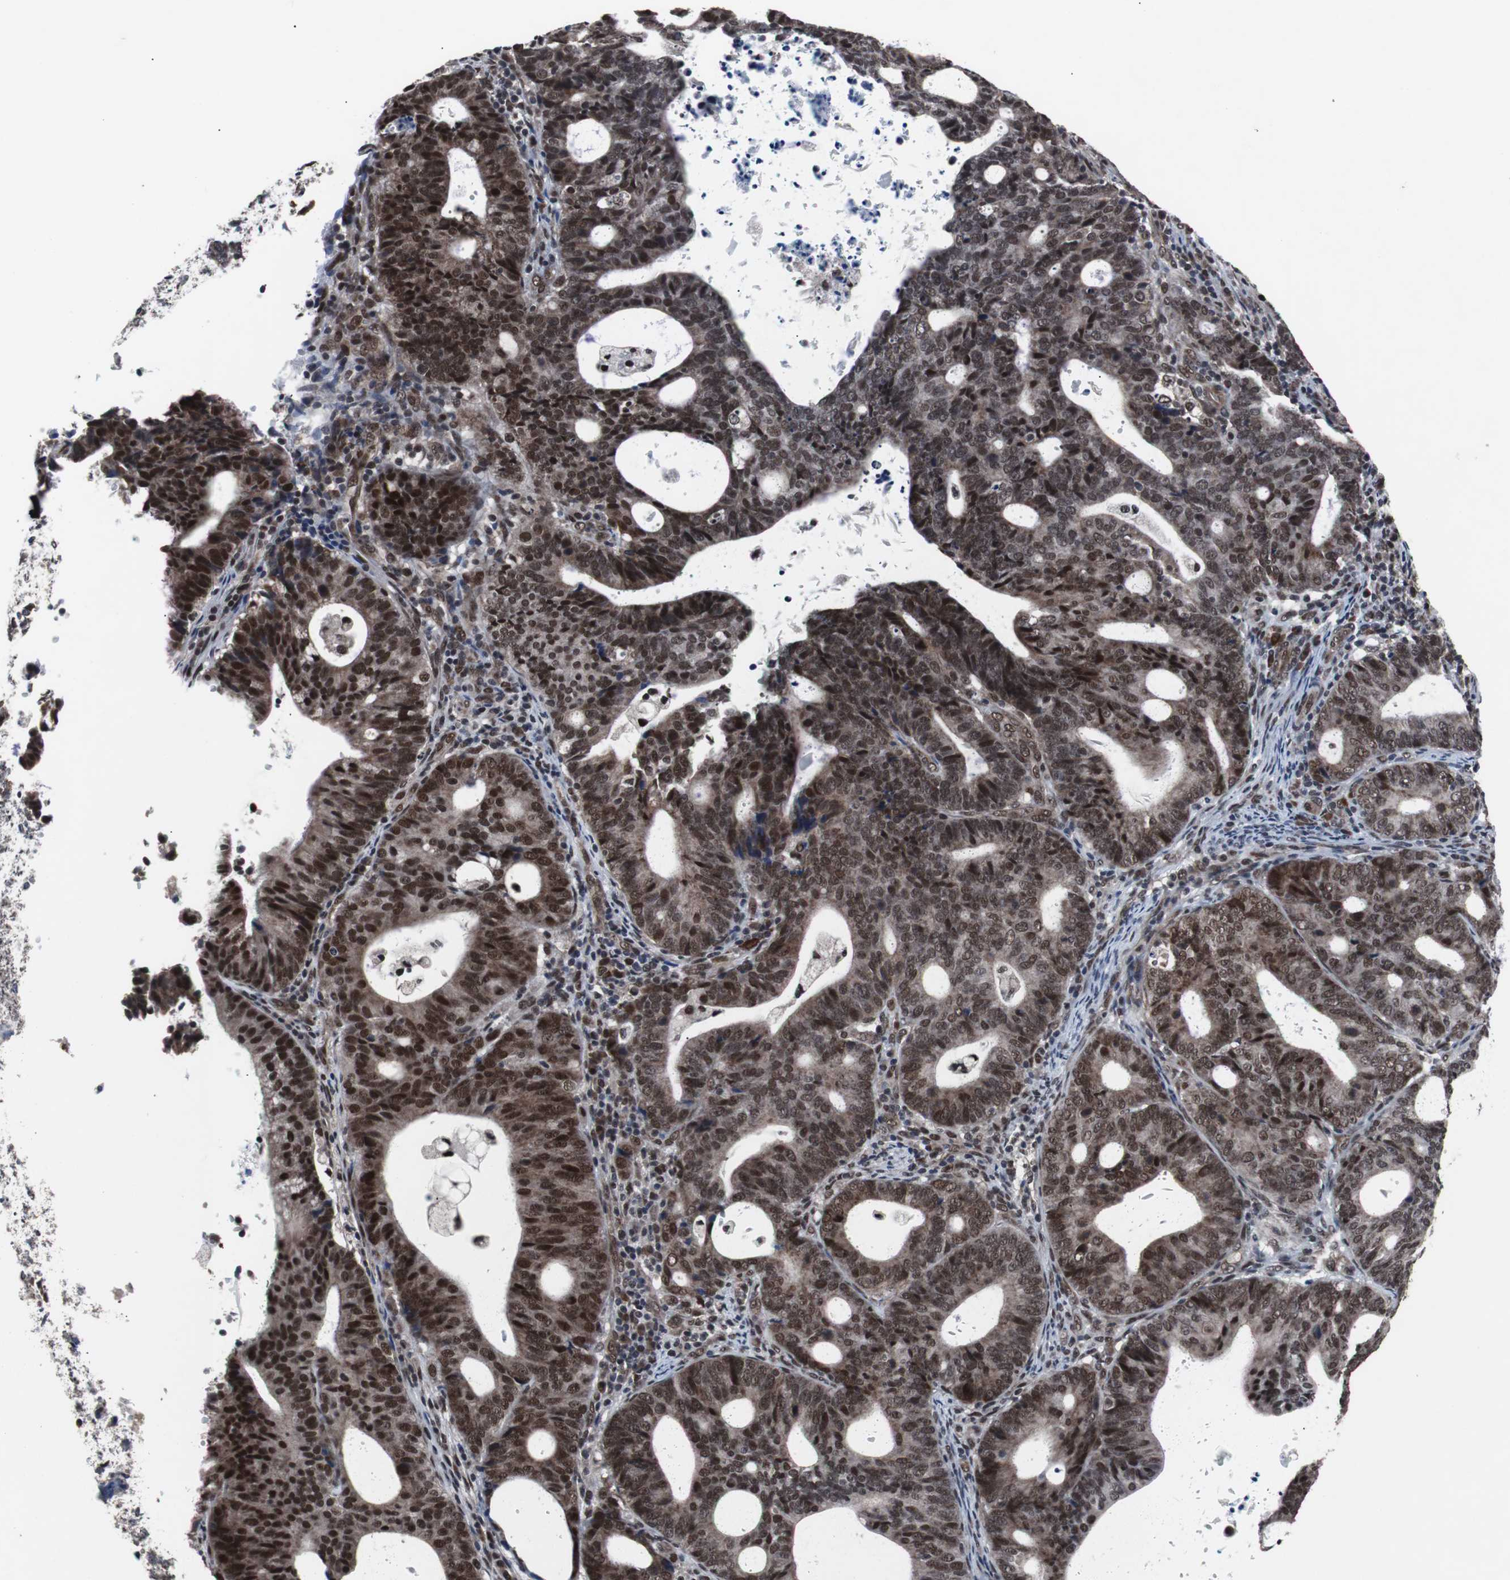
{"staining": {"intensity": "strong", "quantity": ">75%", "location": "cytoplasmic/membranous,nuclear"}, "tissue": "endometrial cancer", "cell_type": "Tumor cells", "image_type": "cancer", "snomed": [{"axis": "morphology", "description": "Adenocarcinoma, NOS"}, {"axis": "topography", "description": "Uterus"}], "caption": "A high-resolution image shows IHC staining of endometrial cancer (adenocarcinoma), which reveals strong cytoplasmic/membranous and nuclear positivity in approximately >75% of tumor cells.", "gene": "GTF2F2", "patient": {"sex": "female", "age": 83}}